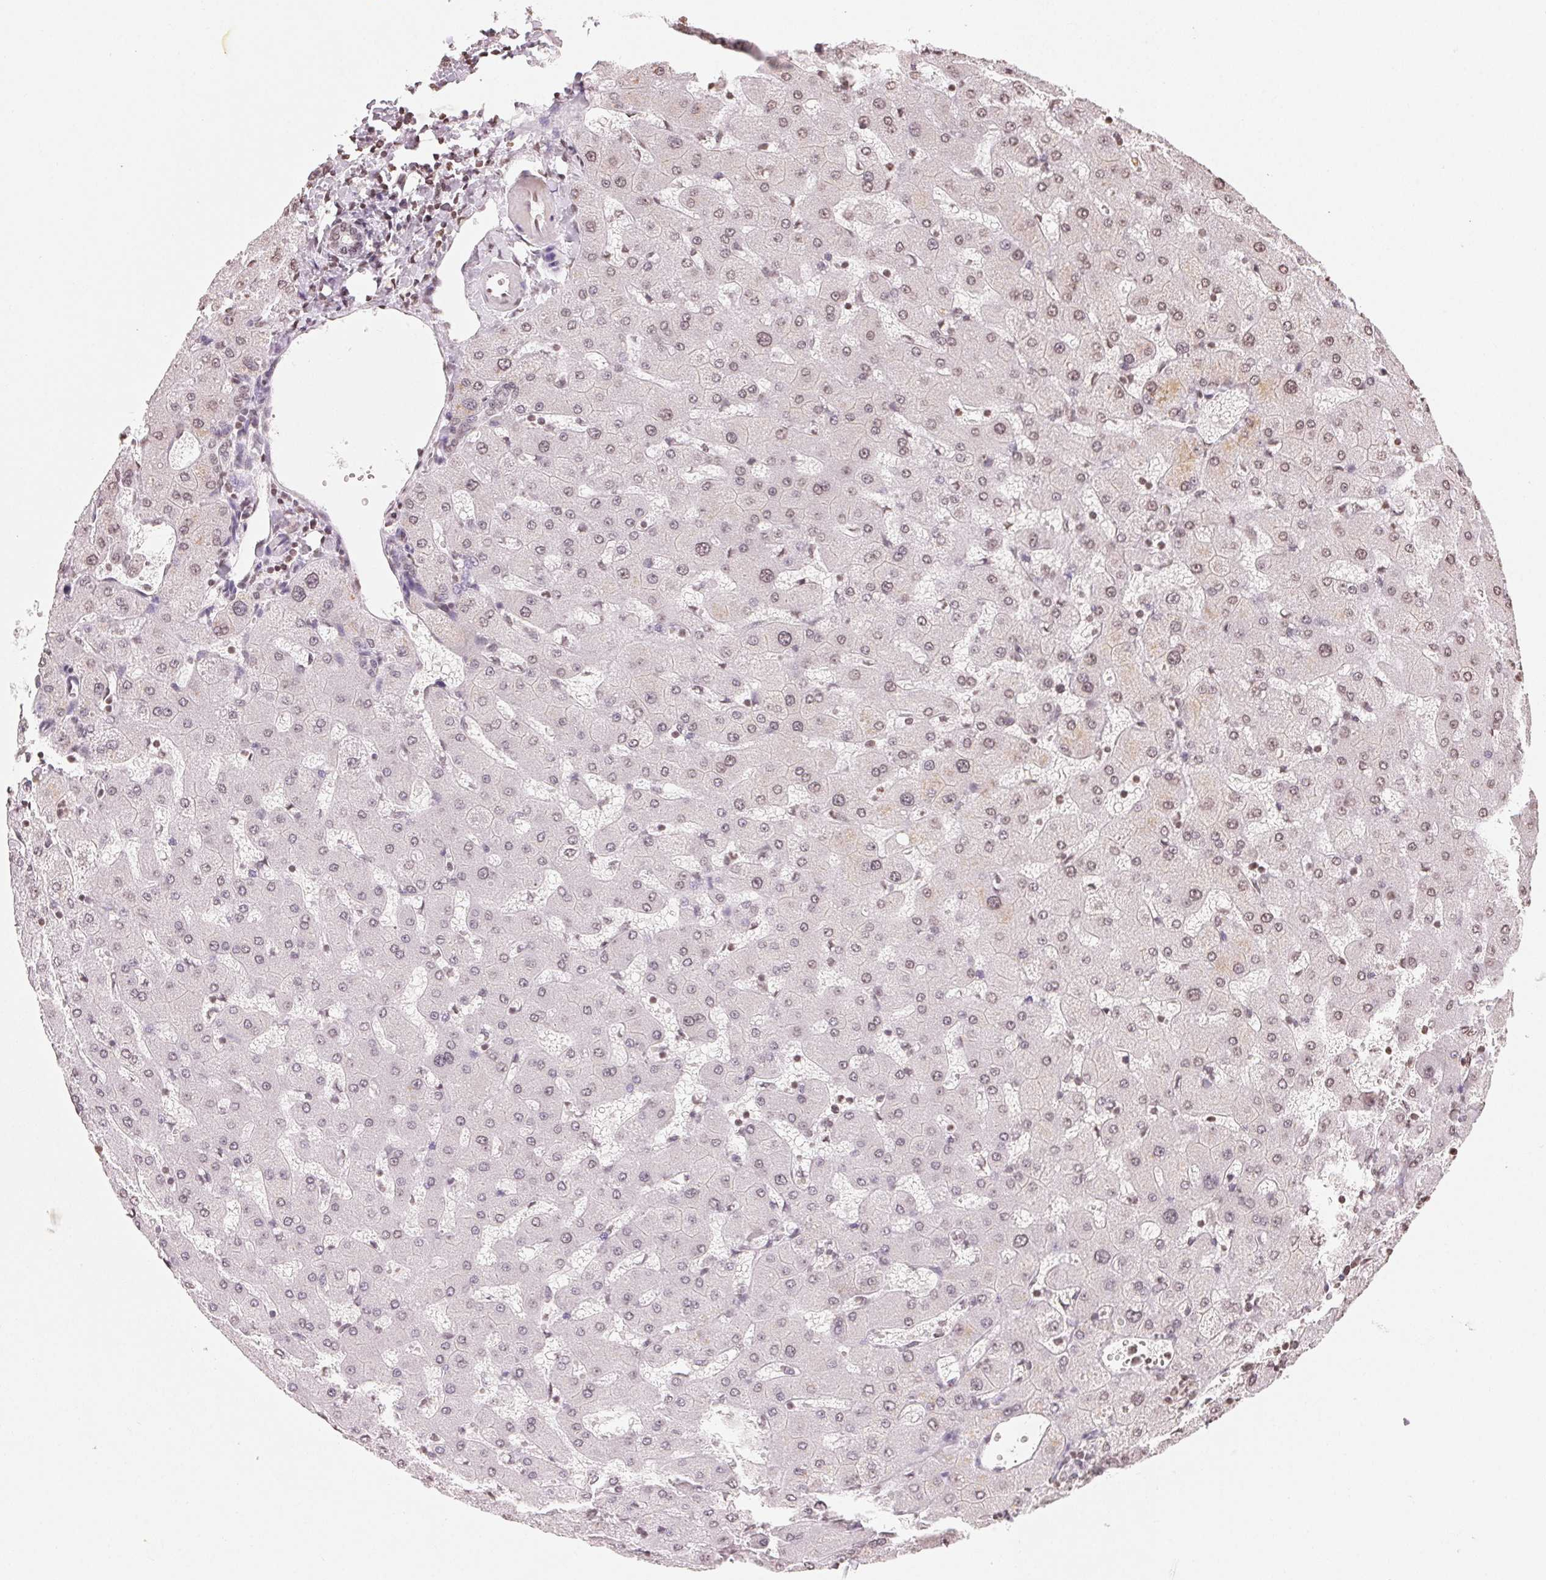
{"staining": {"intensity": "weak", "quantity": "<25%", "location": "nuclear"}, "tissue": "liver", "cell_type": "Cholangiocytes", "image_type": "normal", "snomed": [{"axis": "morphology", "description": "Normal tissue, NOS"}, {"axis": "topography", "description": "Liver"}], "caption": "High magnification brightfield microscopy of normal liver stained with DAB (3,3'-diaminobenzidine) (brown) and counterstained with hematoxylin (blue): cholangiocytes show no significant positivity. Brightfield microscopy of immunohistochemistry (IHC) stained with DAB (3,3'-diaminobenzidine) (brown) and hematoxylin (blue), captured at high magnification.", "gene": "TBP", "patient": {"sex": "female", "age": 63}}